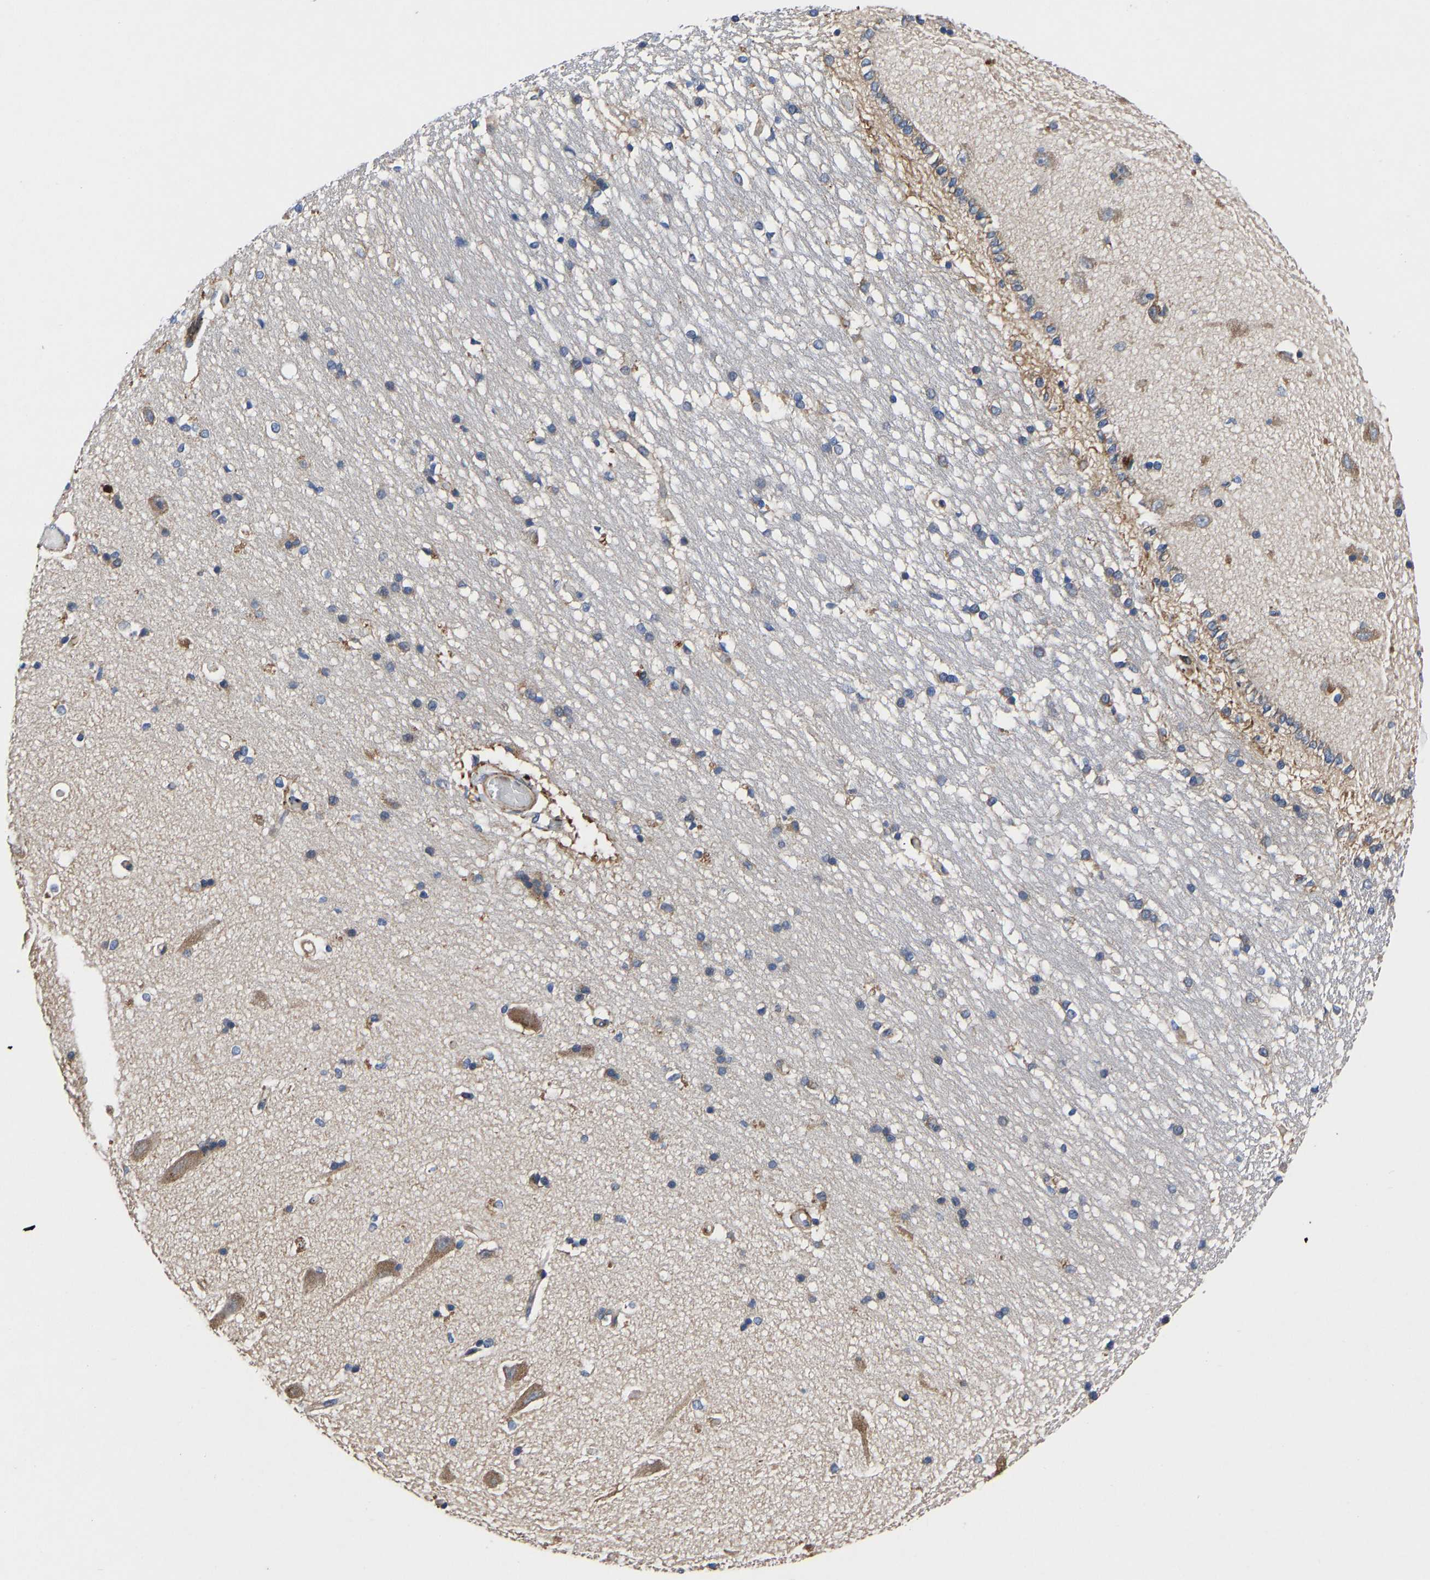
{"staining": {"intensity": "moderate", "quantity": "<25%", "location": "cytoplasmic/membranous"}, "tissue": "hippocampus", "cell_type": "Glial cells", "image_type": "normal", "snomed": [{"axis": "morphology", "description": "Normal tissue, NOS"}, {"axis": "topography", "description": "Hippocampus"}], "caption": "Immunohistochemical staining of unremarkable human hippocampus displays low levels of moderate cytoplasmic/membranous expression in approximately <25% of glial cells. (DAB = brown stain, brightfield microscopy at high magnification).", "gene": "TMEM38B", "patient": {"sex": "male", "age": 45}}